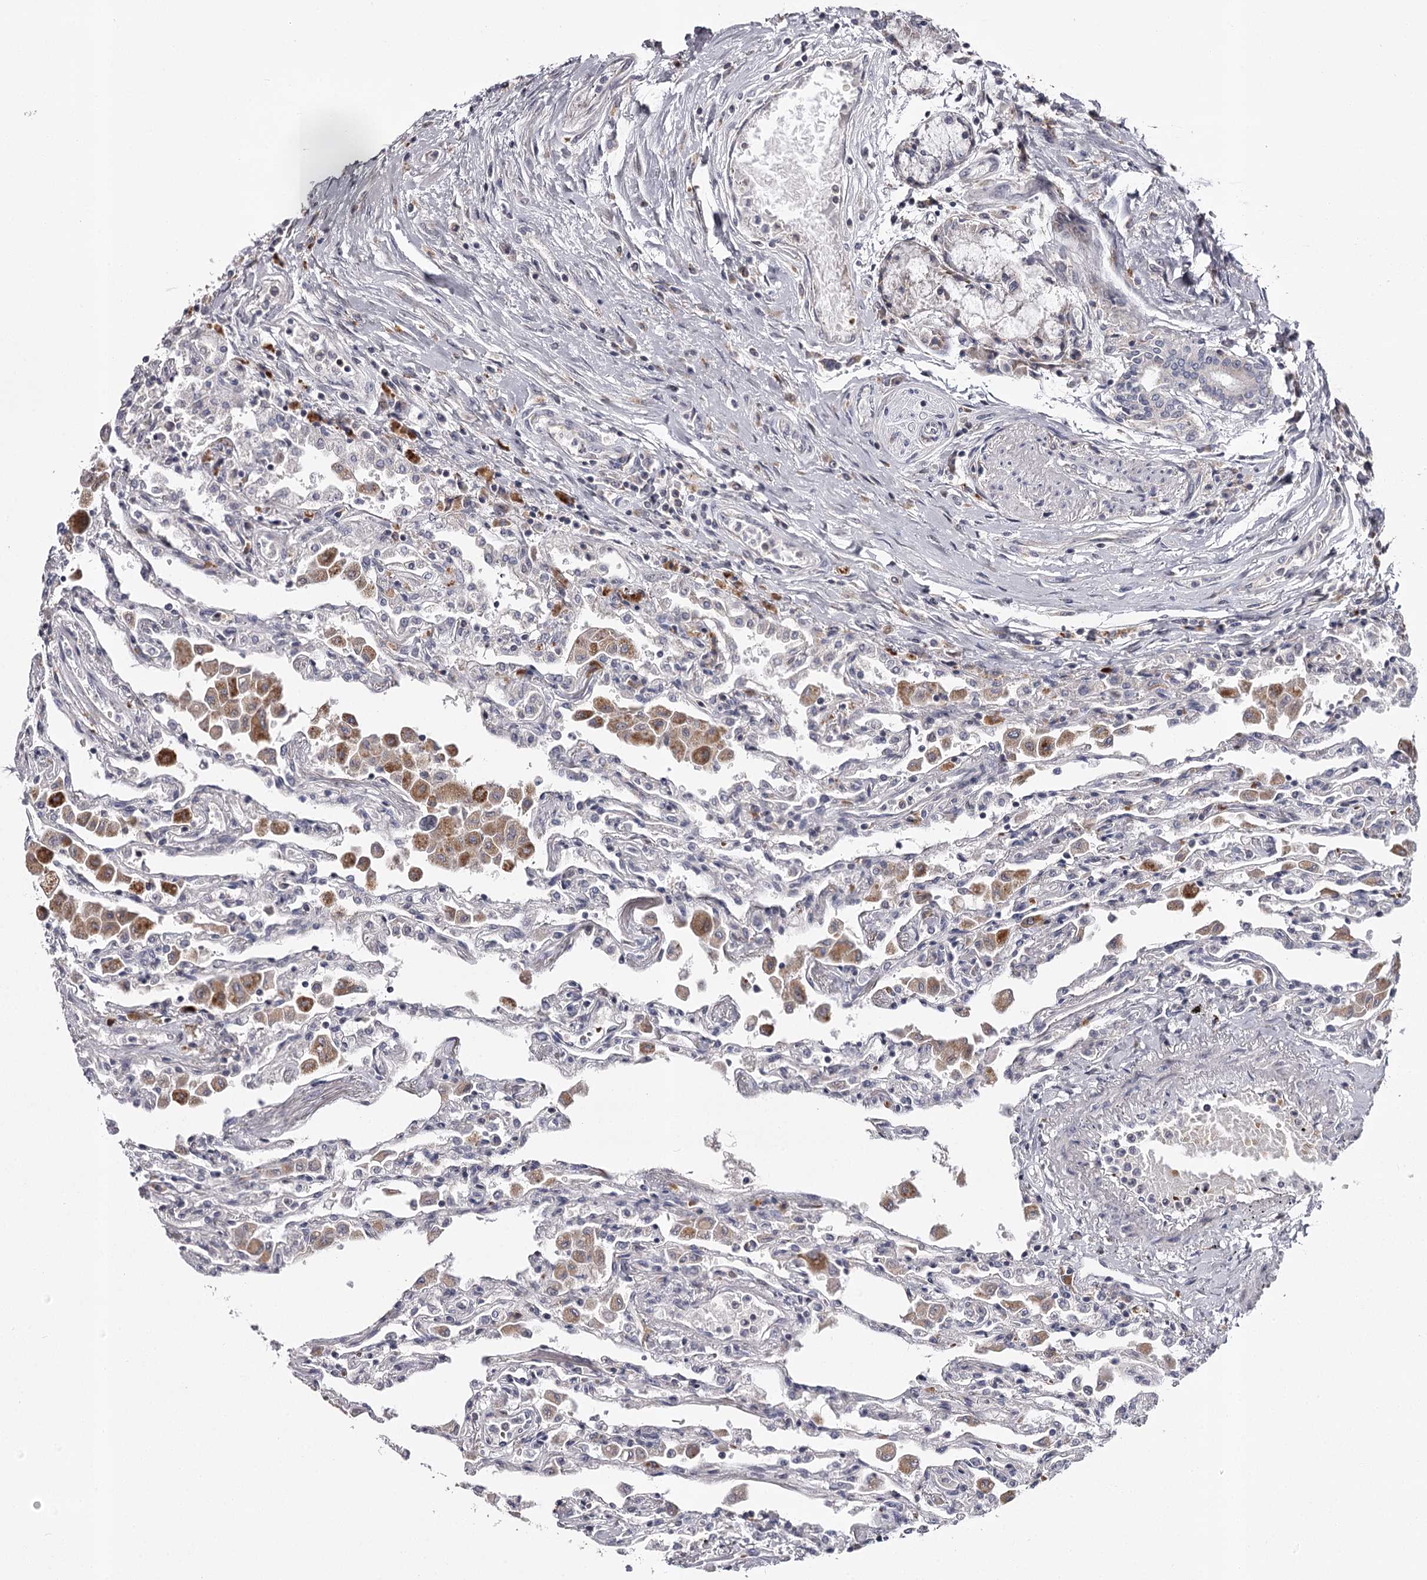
{"staining": {"intensity": "negative", "quantity": "none", "location": "none"}, "tissue": "lung", "cell_type": "Alveolar cells", "image_type": "normal", "snomed": [{"axis": "morphology", "description": "Normal tissue, NOS"}, {"axis": "topography", "description": "Bronchus"}, {"axis": "topography", "description": "Lung"}], "caption": "Human lung stained for a protein using IHC shows no positivity in alveolar cells.", "gene": "RASSF6", "patient": {"sex": "female", "age": 49}}